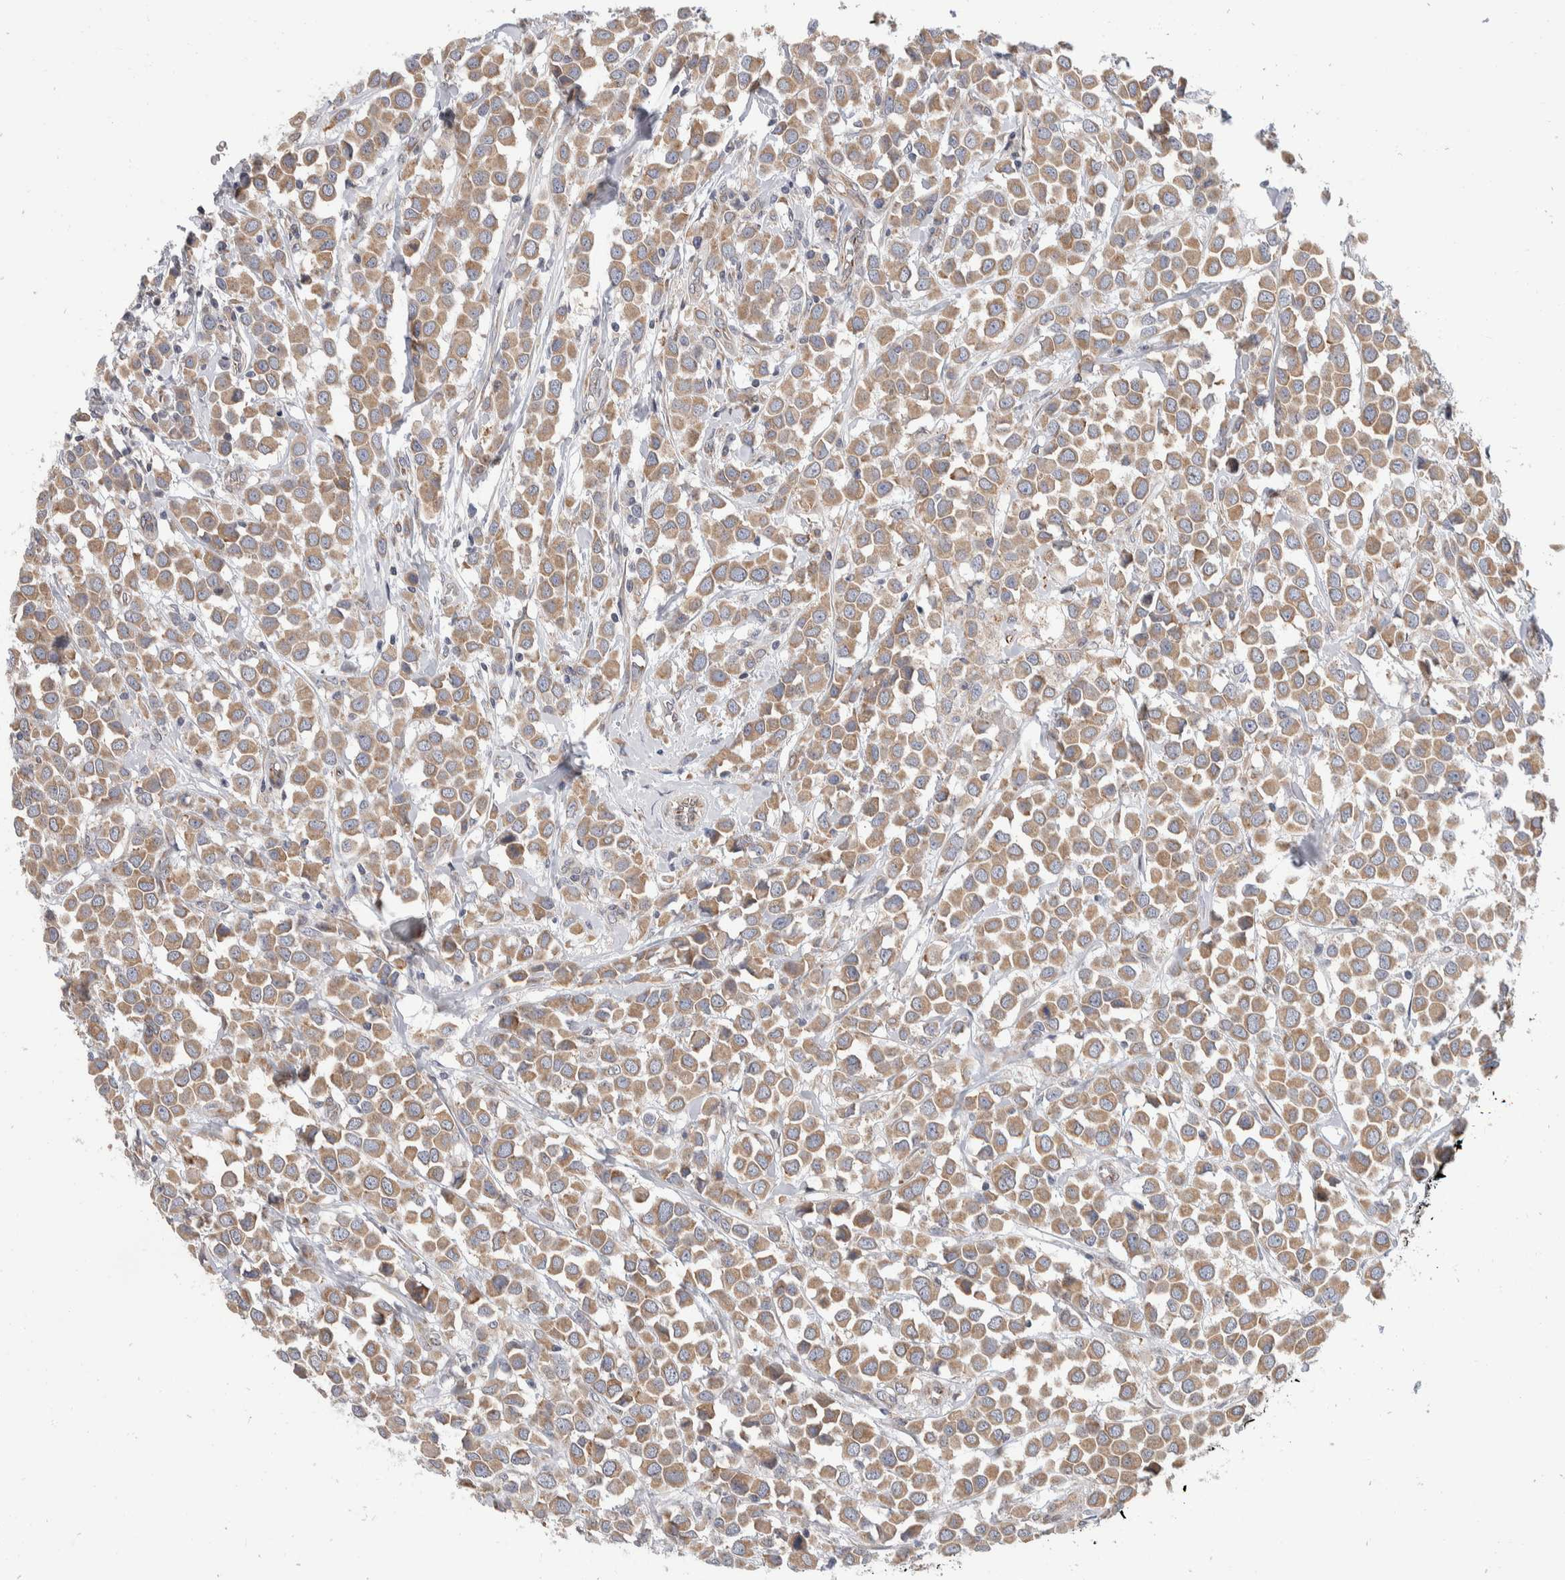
{"staining": {"intensity": "moderate", "quantity": ">75%", "location": "cytoplasmic/membranous"}, "tissue": "breast cancer", "cell_type": "Tumor cells", "image_type": "cancer", "snomed": [{"axis": "morphology", "description": "Duct carcinoma"}, {"axis": "topography", "description": "Breast"}], "caption": "Human breast cancer stained with a brown dye exhibits moderate cytoplasmic/membranous positive positivity in approximately >75% of tumor cells.", "gene": "TMEM245", "patient": {"sex": "female", "age": 61}}